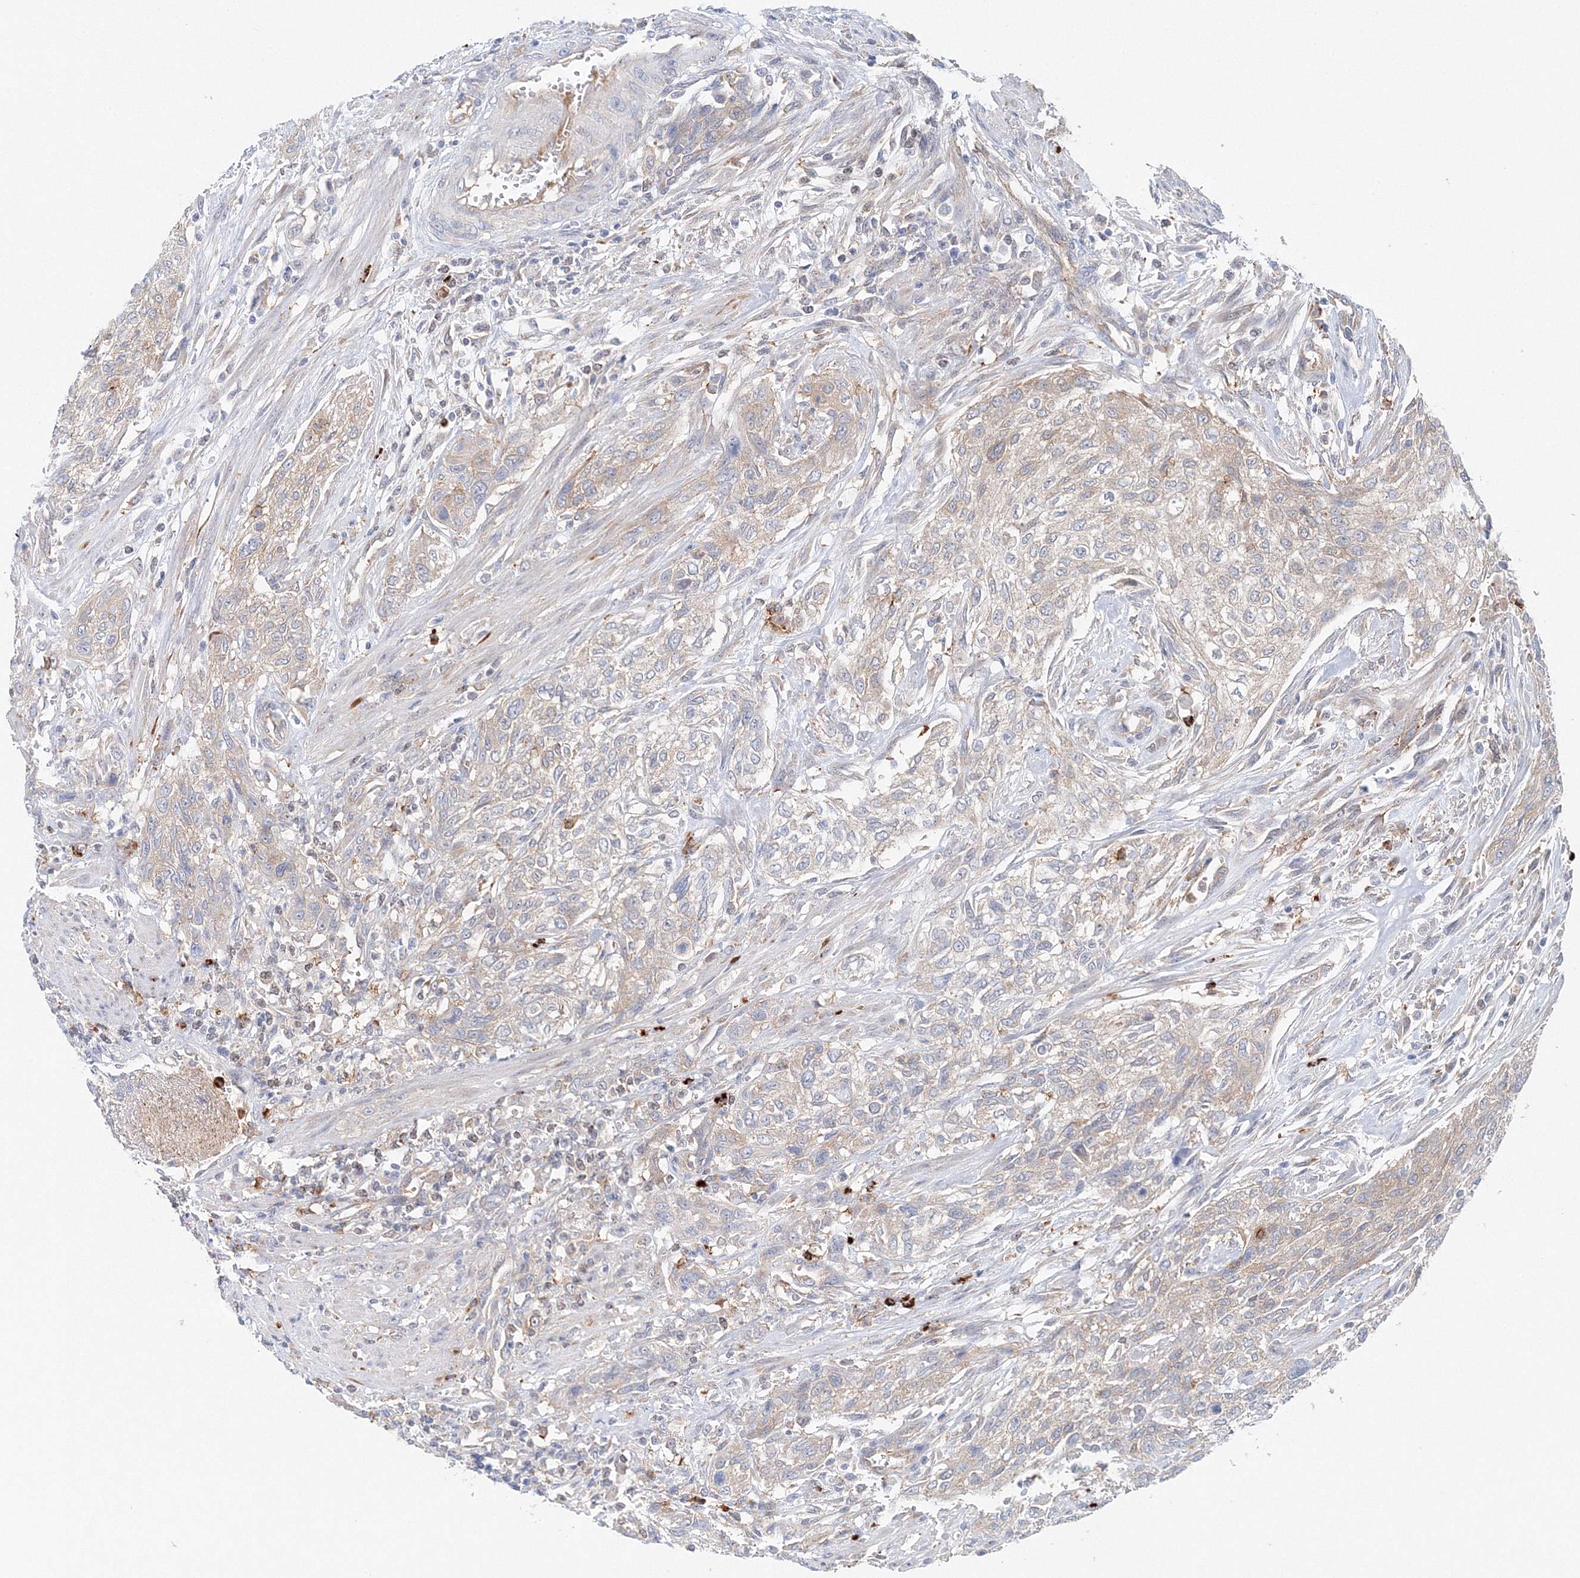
{"staining": {"intensity": "weak", "quantity": "25%-75%", "location": "cytoplasmic/membranous"}, "tissue": "urothelial cancer", "cell_type": "Tumor cells", "image_type": "cancer", "snomed": [{"axis": "morphology", "description": "Urothelial carcinoma, High grade"}, {"axis": "topography", "description": "Urinary bladder"}], "caption": "Tumor cells exhibit low levels of weak cytoplasmic/membranous positivity in about 25%-75% of cells in human urothelial cancer.", "gene": "TPRKB", "patient": {"sex": "male", "age": 35}}